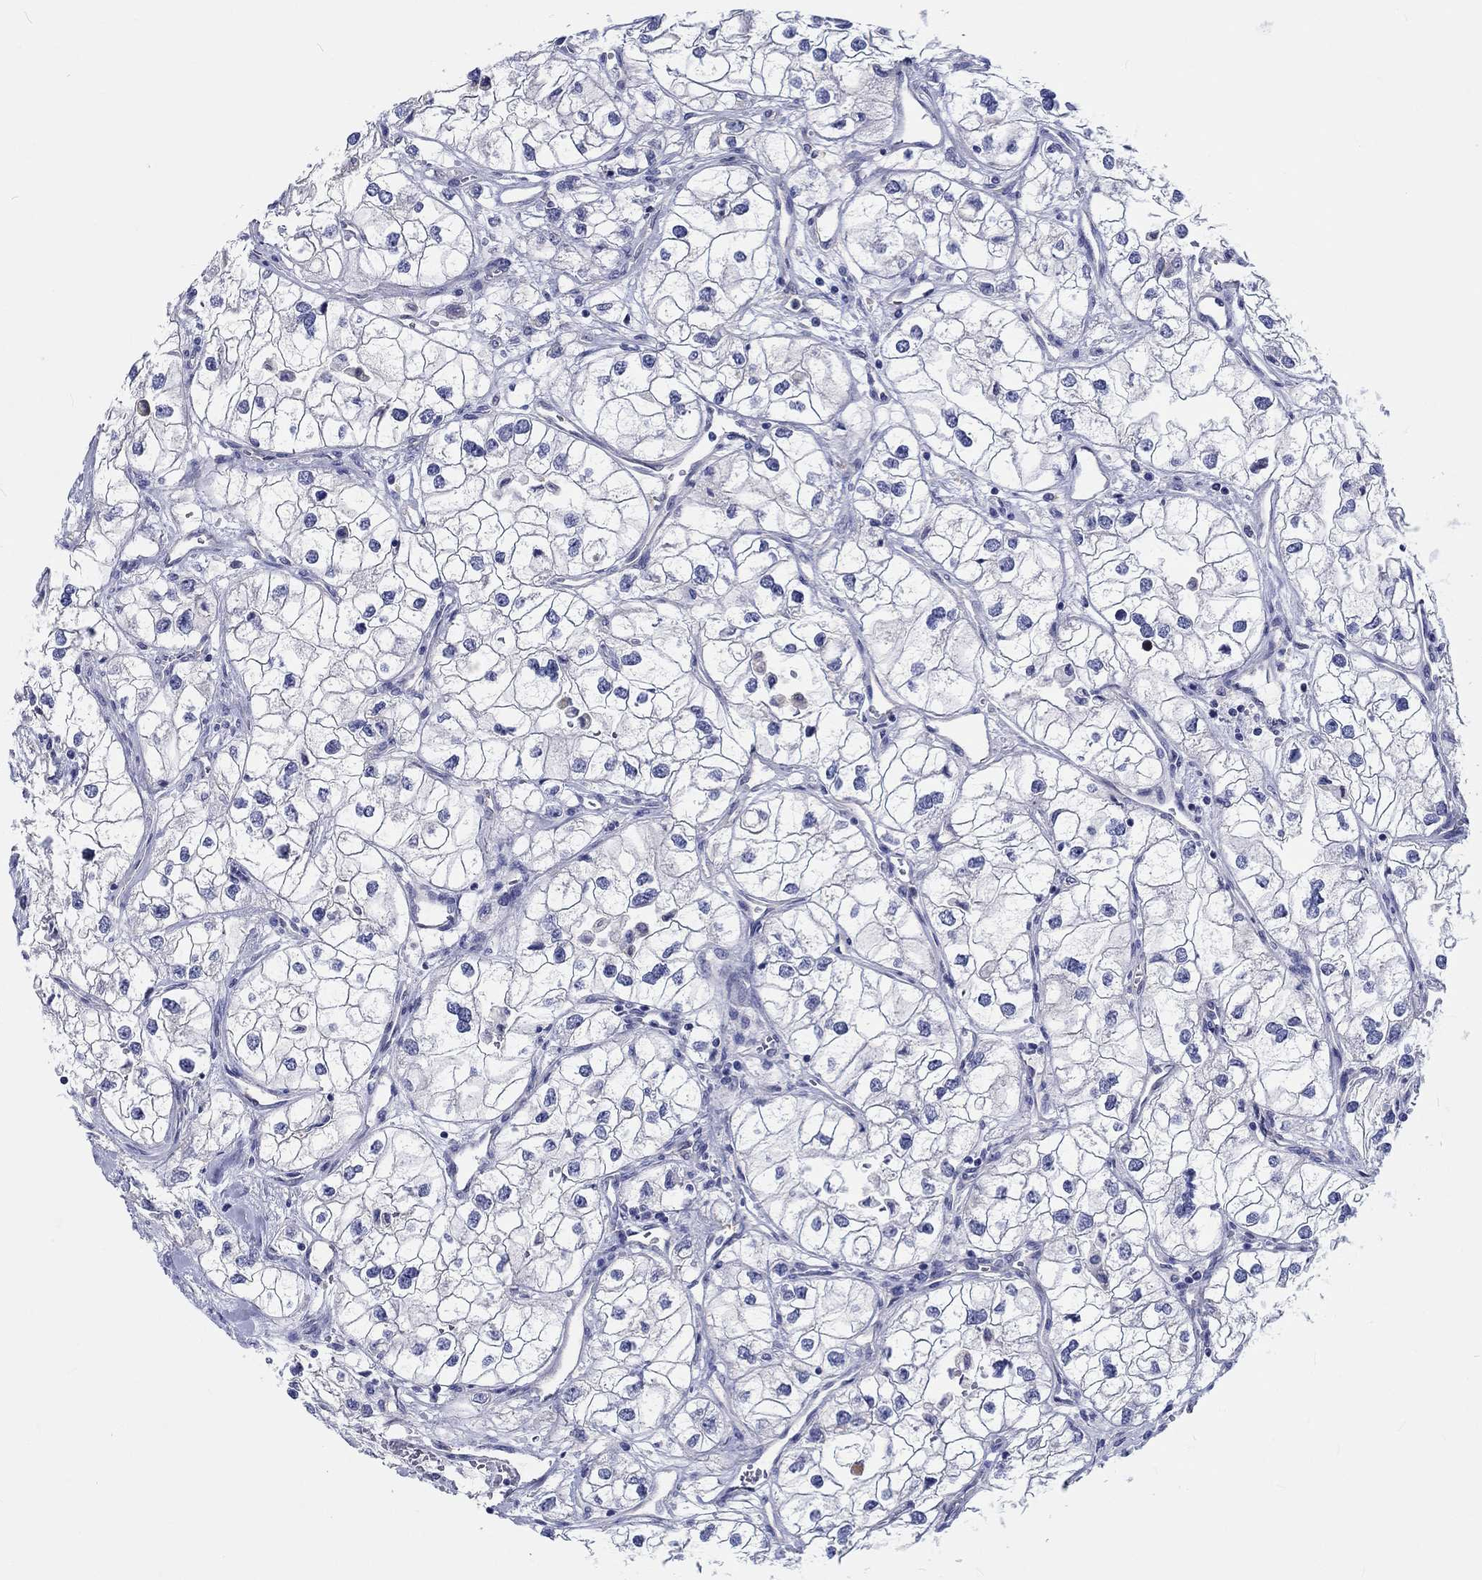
{"staining": {"intensity": "negative", "quantity": "none", "location": "none"}, "tissue": "renal cancer", "cell_type": "Tumor cells", "image_type": "cancer", "snomed": [{"axis": "morphology", "description": "Adenocarcinoma, NOS"}, {"axis": "topography", "description": "Kidney"}], "caption": "This is a histopathology image of IHC staining of renal cancer, which shows no expression in tumor cells. Nuclei are stained in blue.", "gene": "CDY2B", "patient": {"sex": "male", "age": 59}}